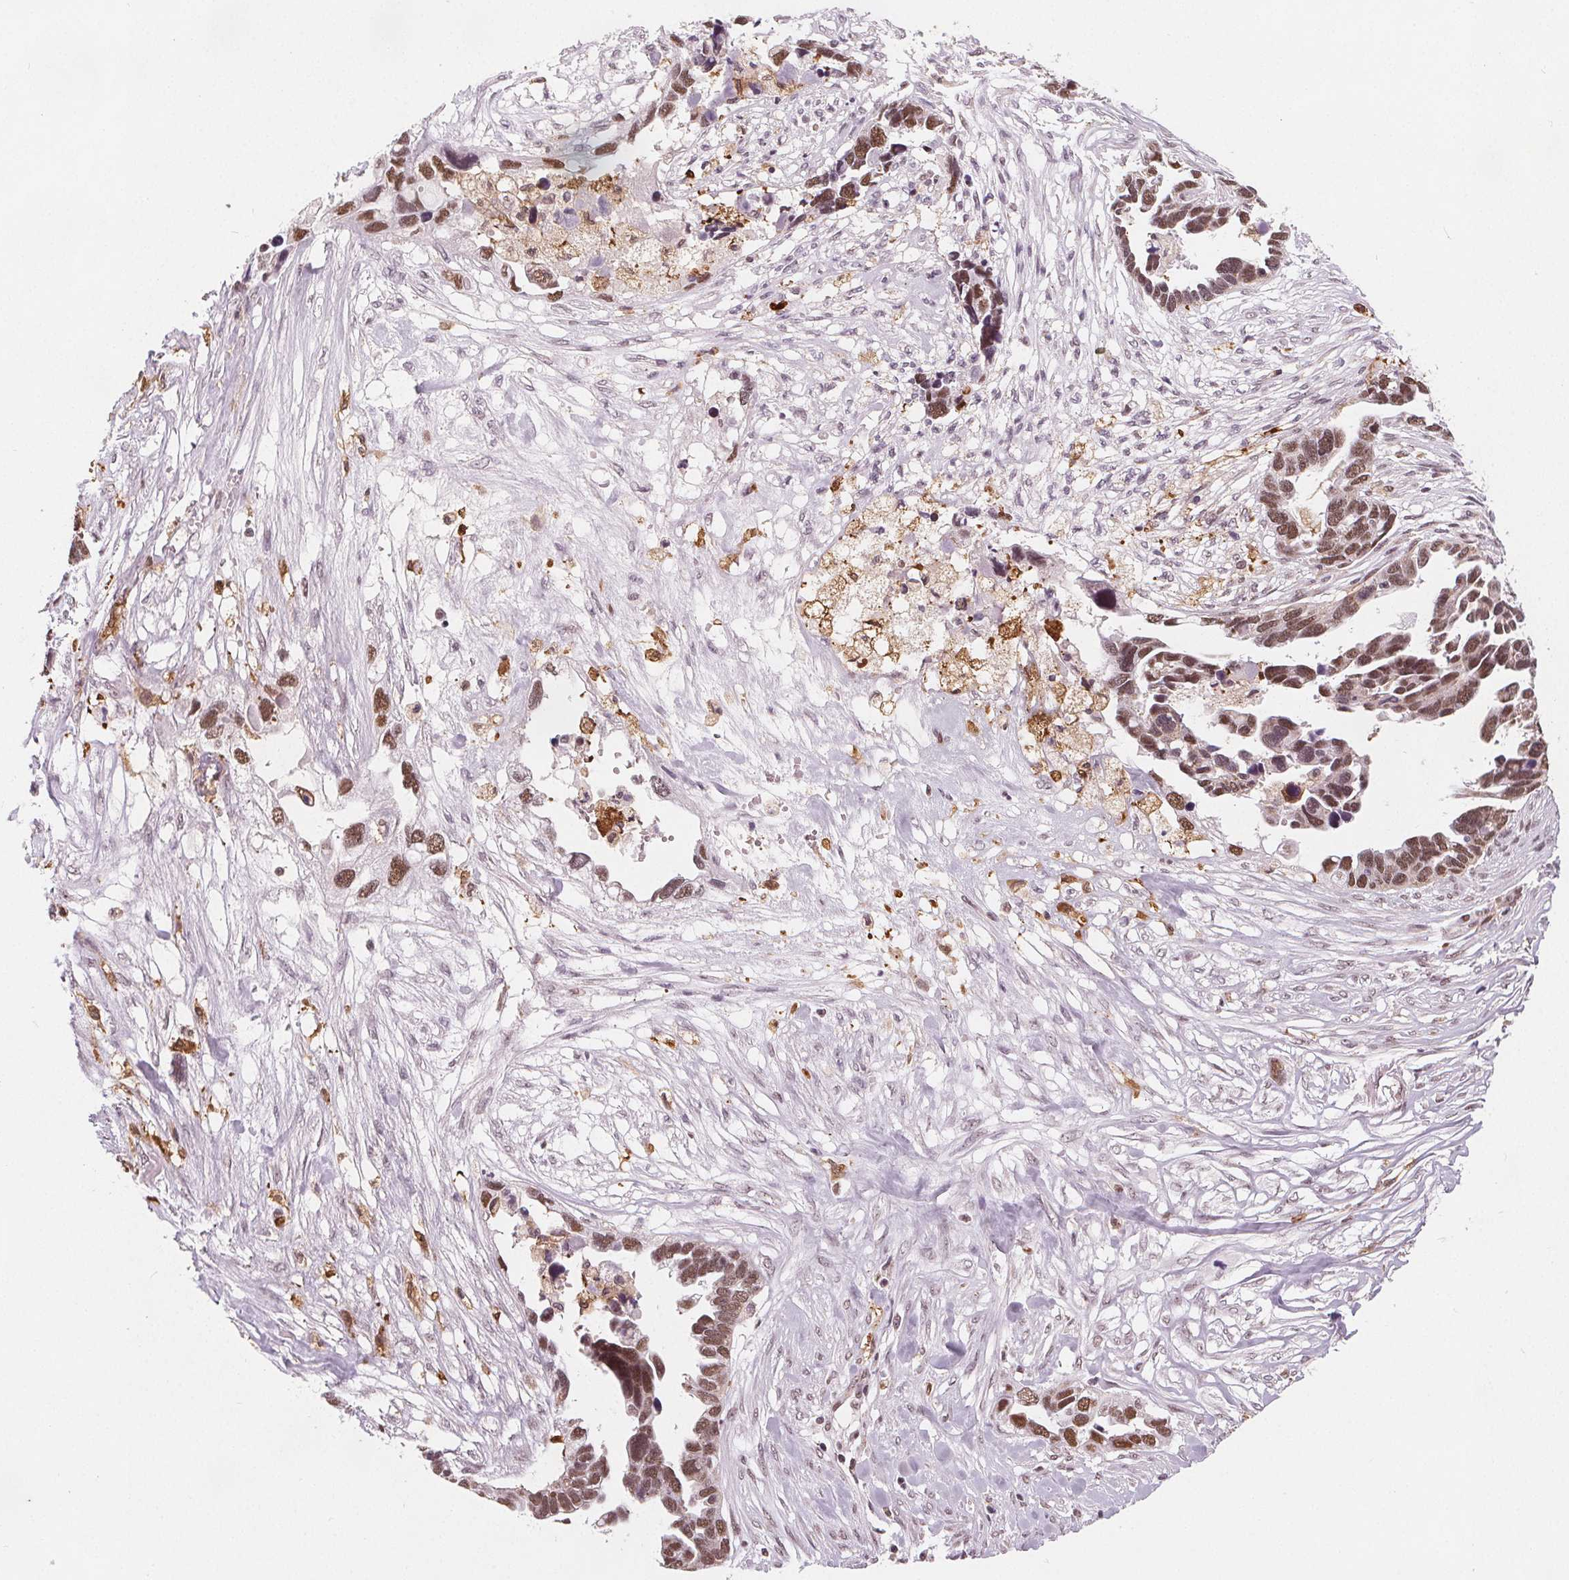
{"staining": {"intensity": "moderate", "quantity": ">75%", "location": "nuclear"}, "tissue": "ovarian cancer", "cell_type": "Tumor cells", "image_type": "cancer", "snomed": [{"axis": "morphology", "description": "Cystadenocarcinoma, serous, NOS"}, {"axis": "topography", "description": "Ovary"}], "caption": "The micrograph displays immunohistochemical staining of serous cystadenocarcinoma (ovarian). There is moderate nuclear expression is seen in about >75% of tumor cells.", "gene": "DPM2", "patient": {"sex": "female", "age": 54}}